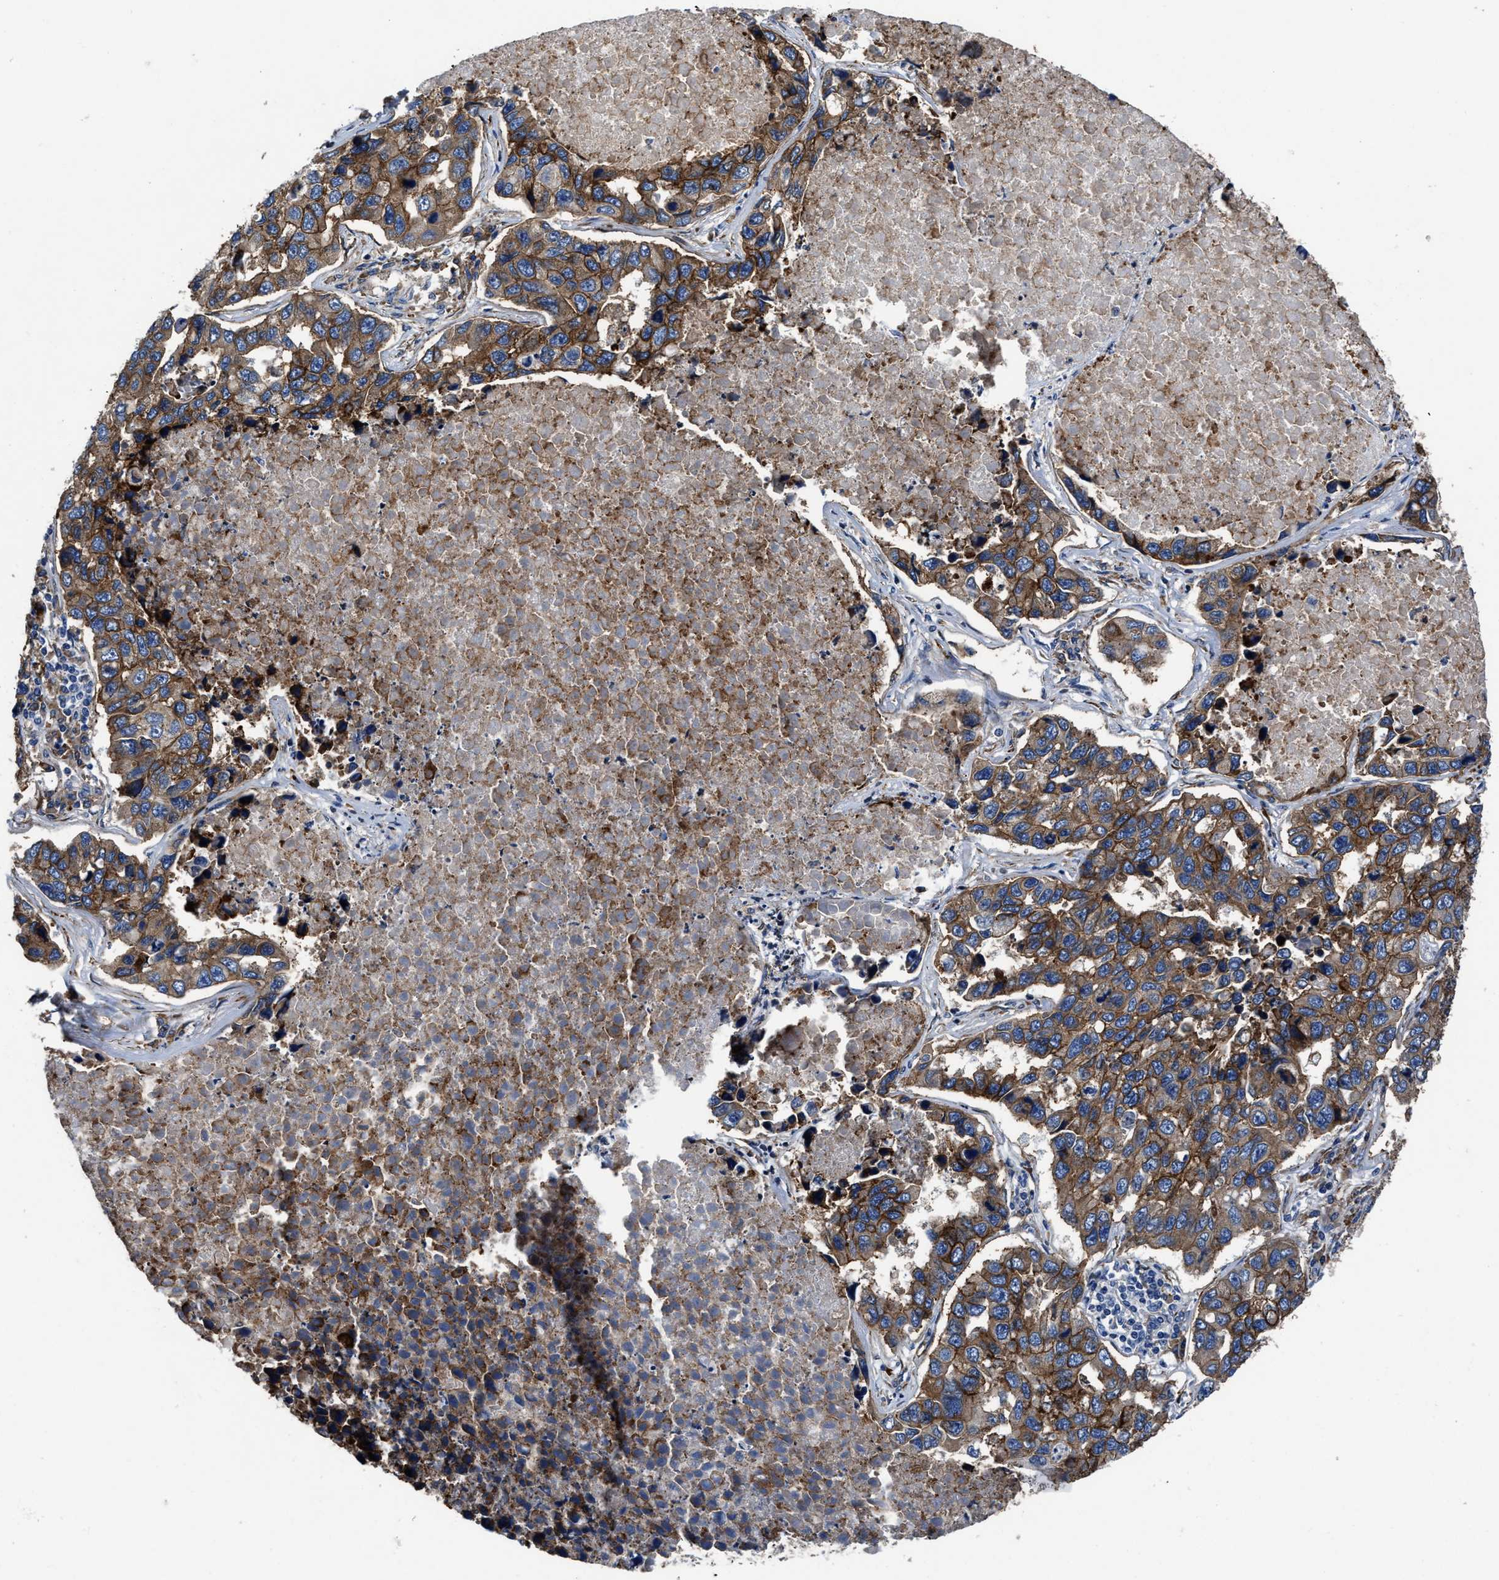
{"staining": {"intensity": "strong", "quantity": ">75%", "location": "cytoplasmic/membranous"}, "tissue": "lung cancer", "cell_type": "Tumor cells", "image_type": "cancer", "snomed": [{"axis": "morphology", "description": "Adenocarcinoma, NOS"}, {"axis": "topography", "description": "Lung"}], "caption": "Lung adenocarcinoma stained for a protein (brown) exhibits strong cytoplasmic/membranous positive expression in about >75% of tumor cells.", "gene": "SLC12A2", "patient": {"sex": "male", "age": 64}}